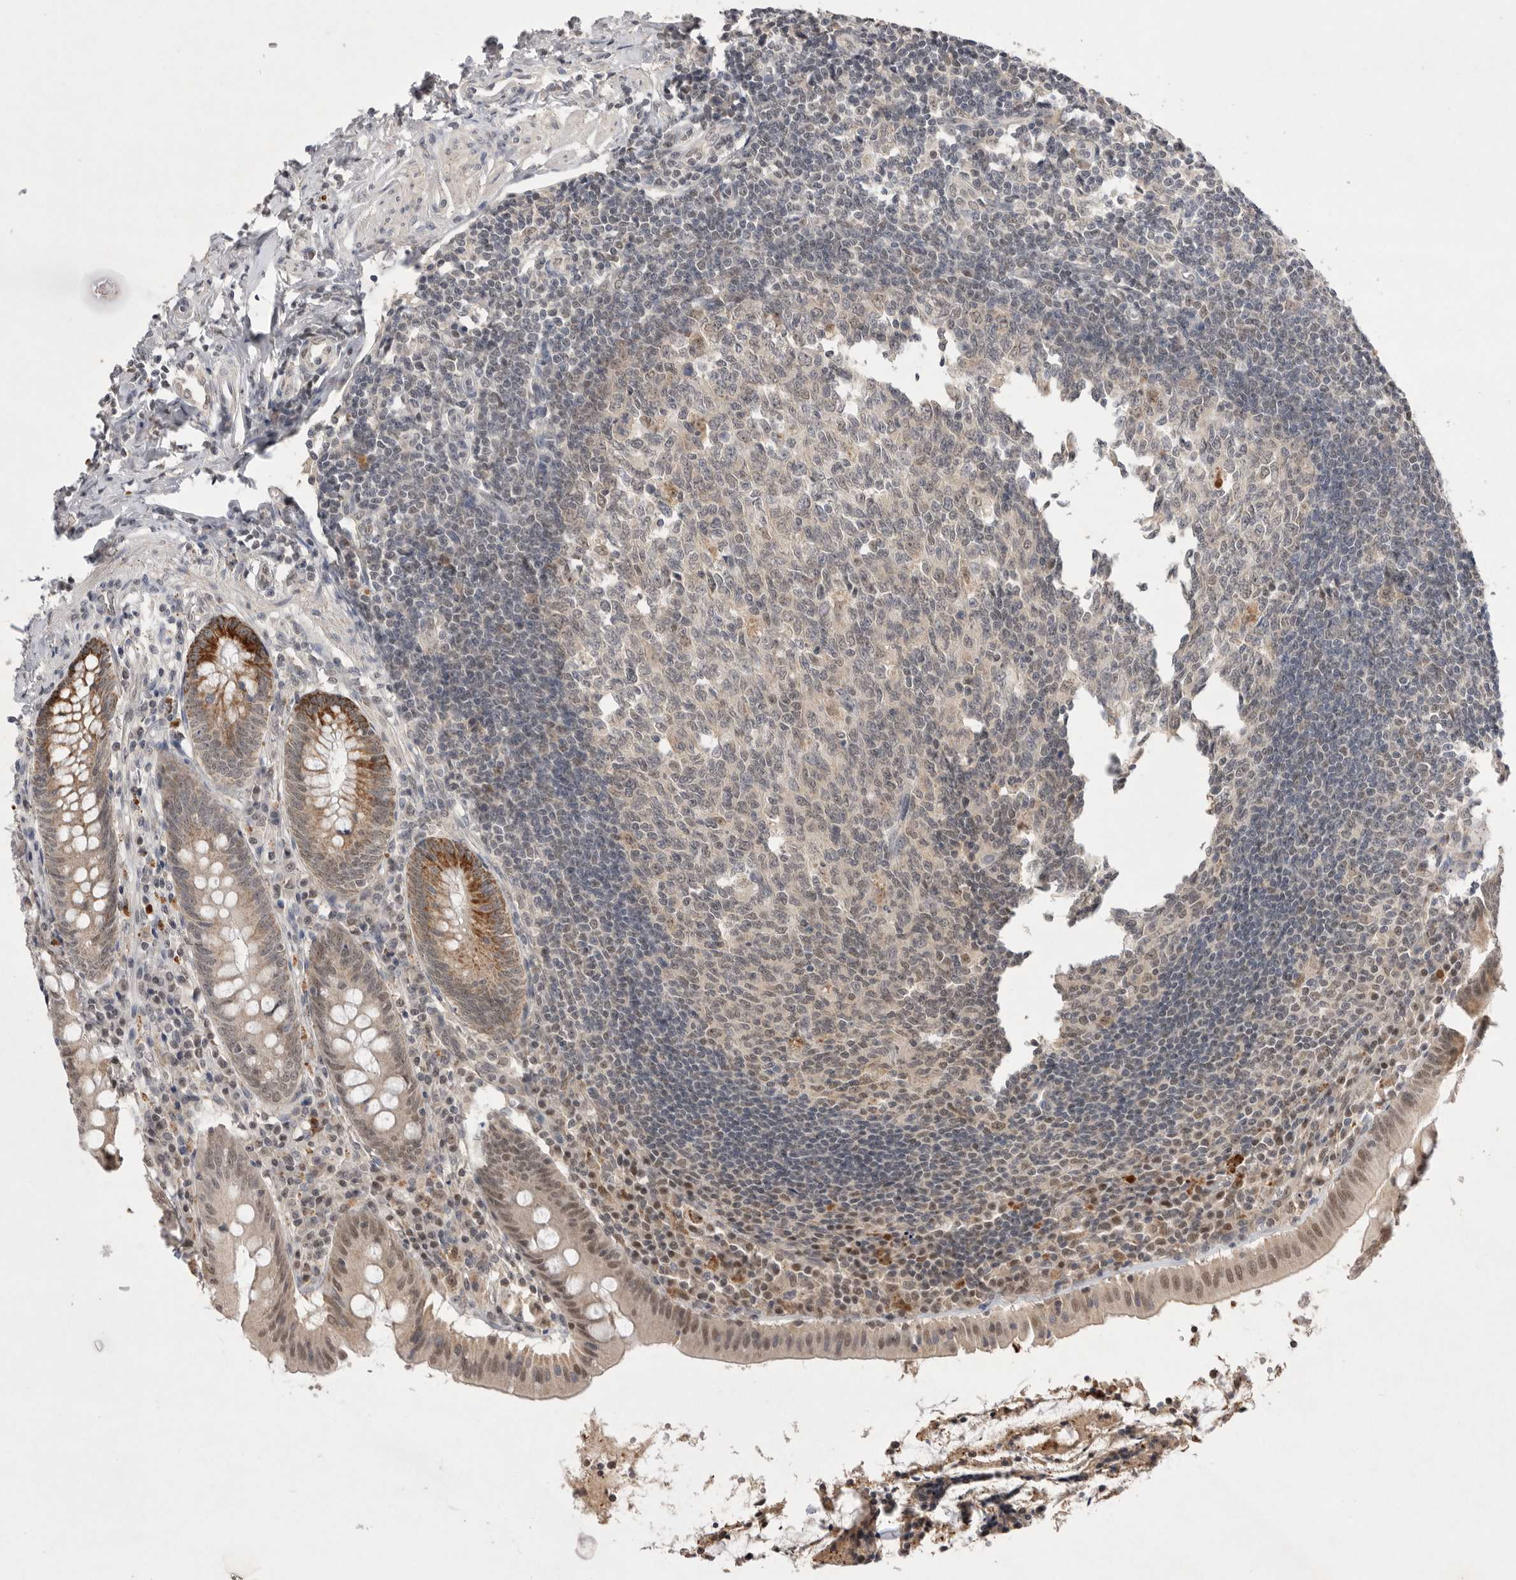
{"staining": {"intensity": "moderate", "quantity": ">75%", "location": "cytoplasmic/membranous,nuclear"}, "tissue": "appendix", "cell_type": "Glandular cells", "image_type": "normal", "snomed": [{"axis": "morphology", "description": "Normal tissue, NOS"}, {"axis": "topography", "description": "Appendix"}], "caption": "Protein staining displays moderate cytoplasmic/membranous,nuclear staining in about >75% of glandular cells in unremarkable appendix. The staining is performed using DAB brown chromogen to label protein expression. The nuclei are counter-stained blue using hematoxylin.", "gene": "HUS1", "patient": {"sex": "female", "age": 54}}